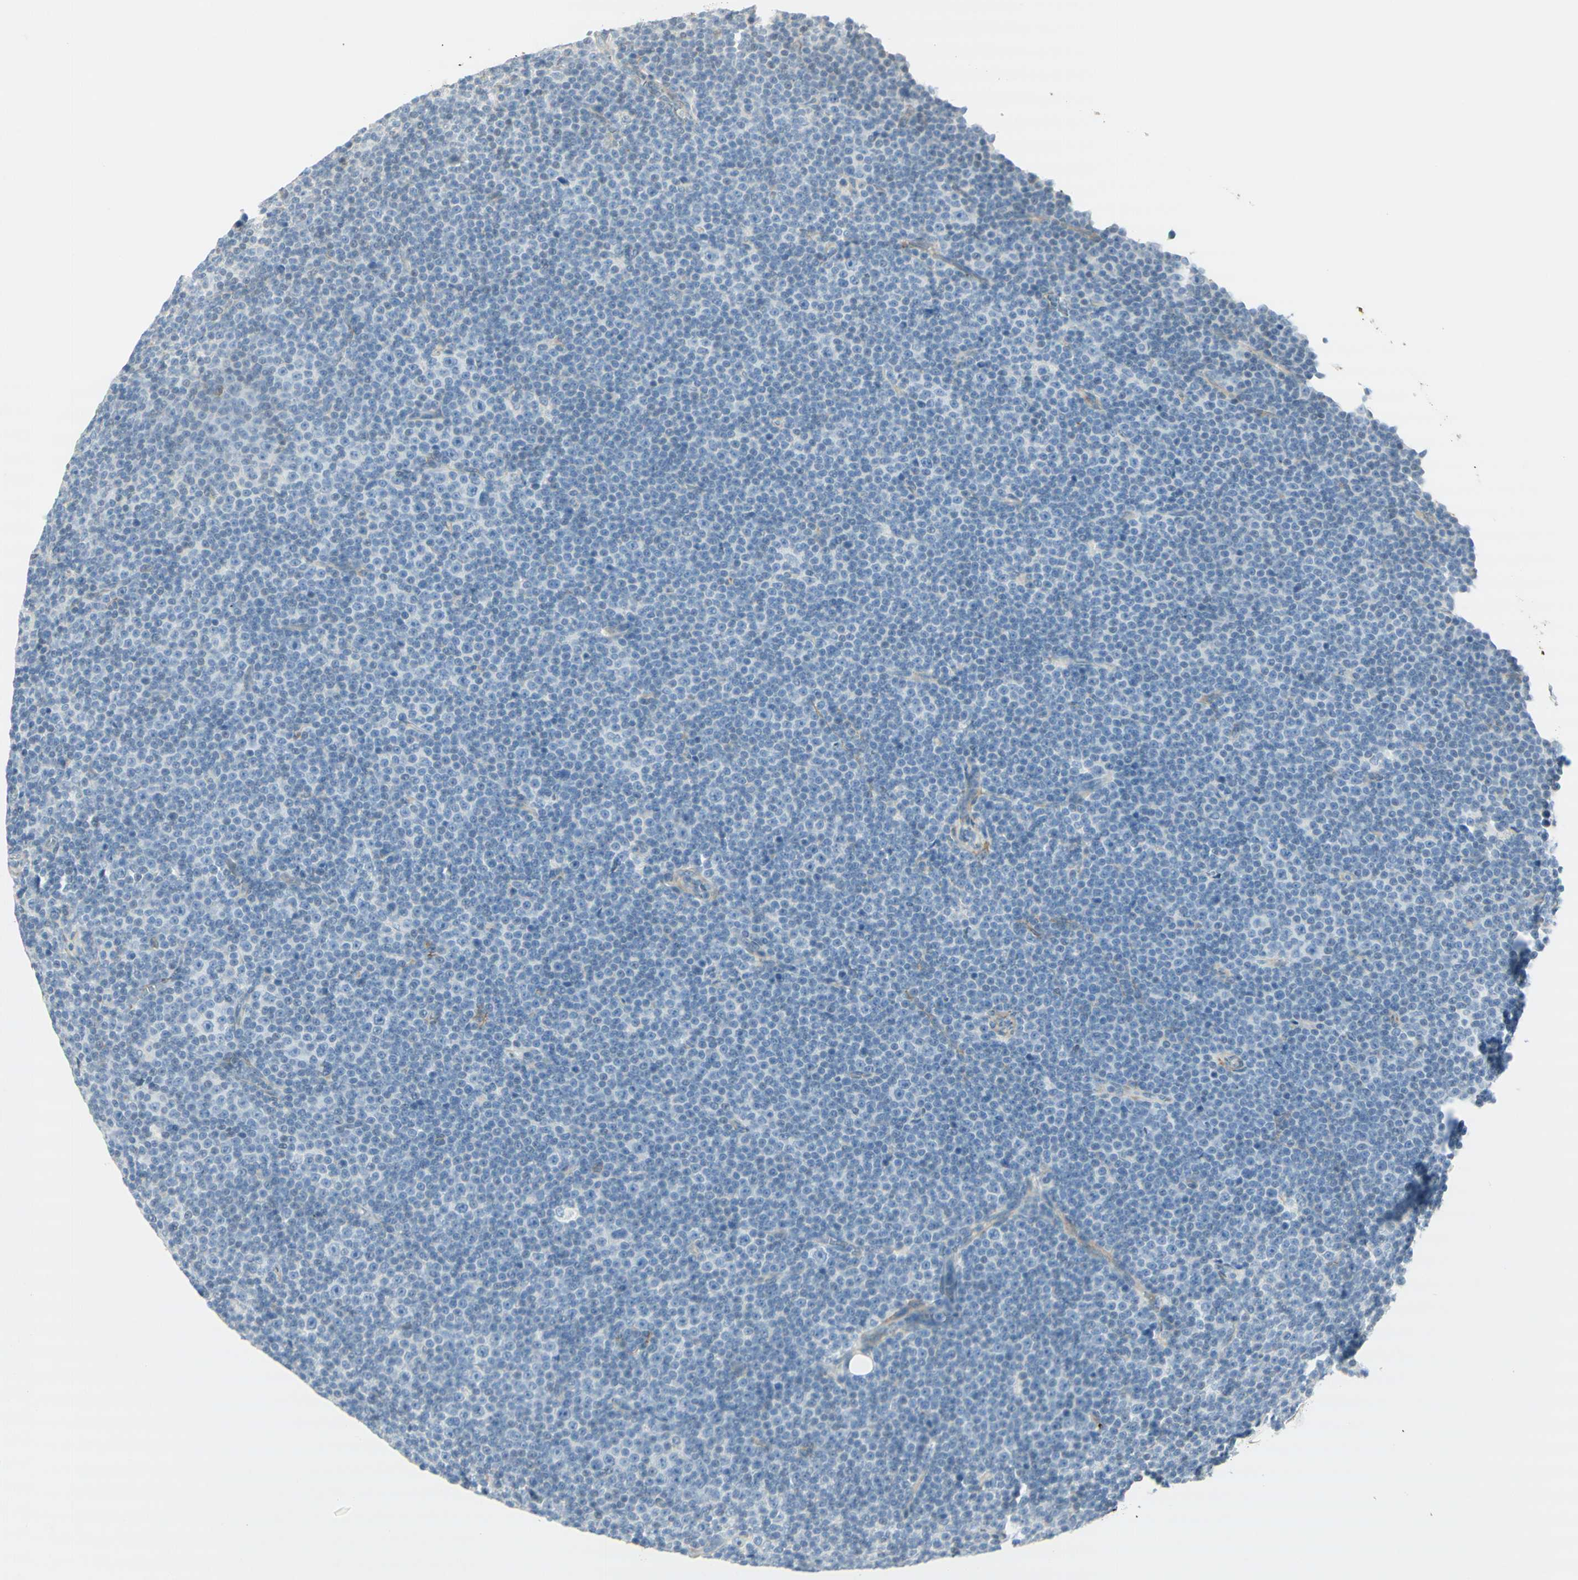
{"staining": {"intensity": "negative", "quantity": "none", "location": "none"}, "tissue": "lymphoma", "cell_type": "Tumor cells", "image_type": "cancer", "snomed": [{"axis": "morphology", "description": "Malignant lymphoma, non-Hodgkin's type, Low grade"}, {"axis": "topography", "description": "Lymph node"}], "caption": "DAB immunohistochemical staining of lymphoma exhibits no significant staining in tumor cells.", "gene": "MAP1B", "patient": {"sex": "female", "age": 67}}